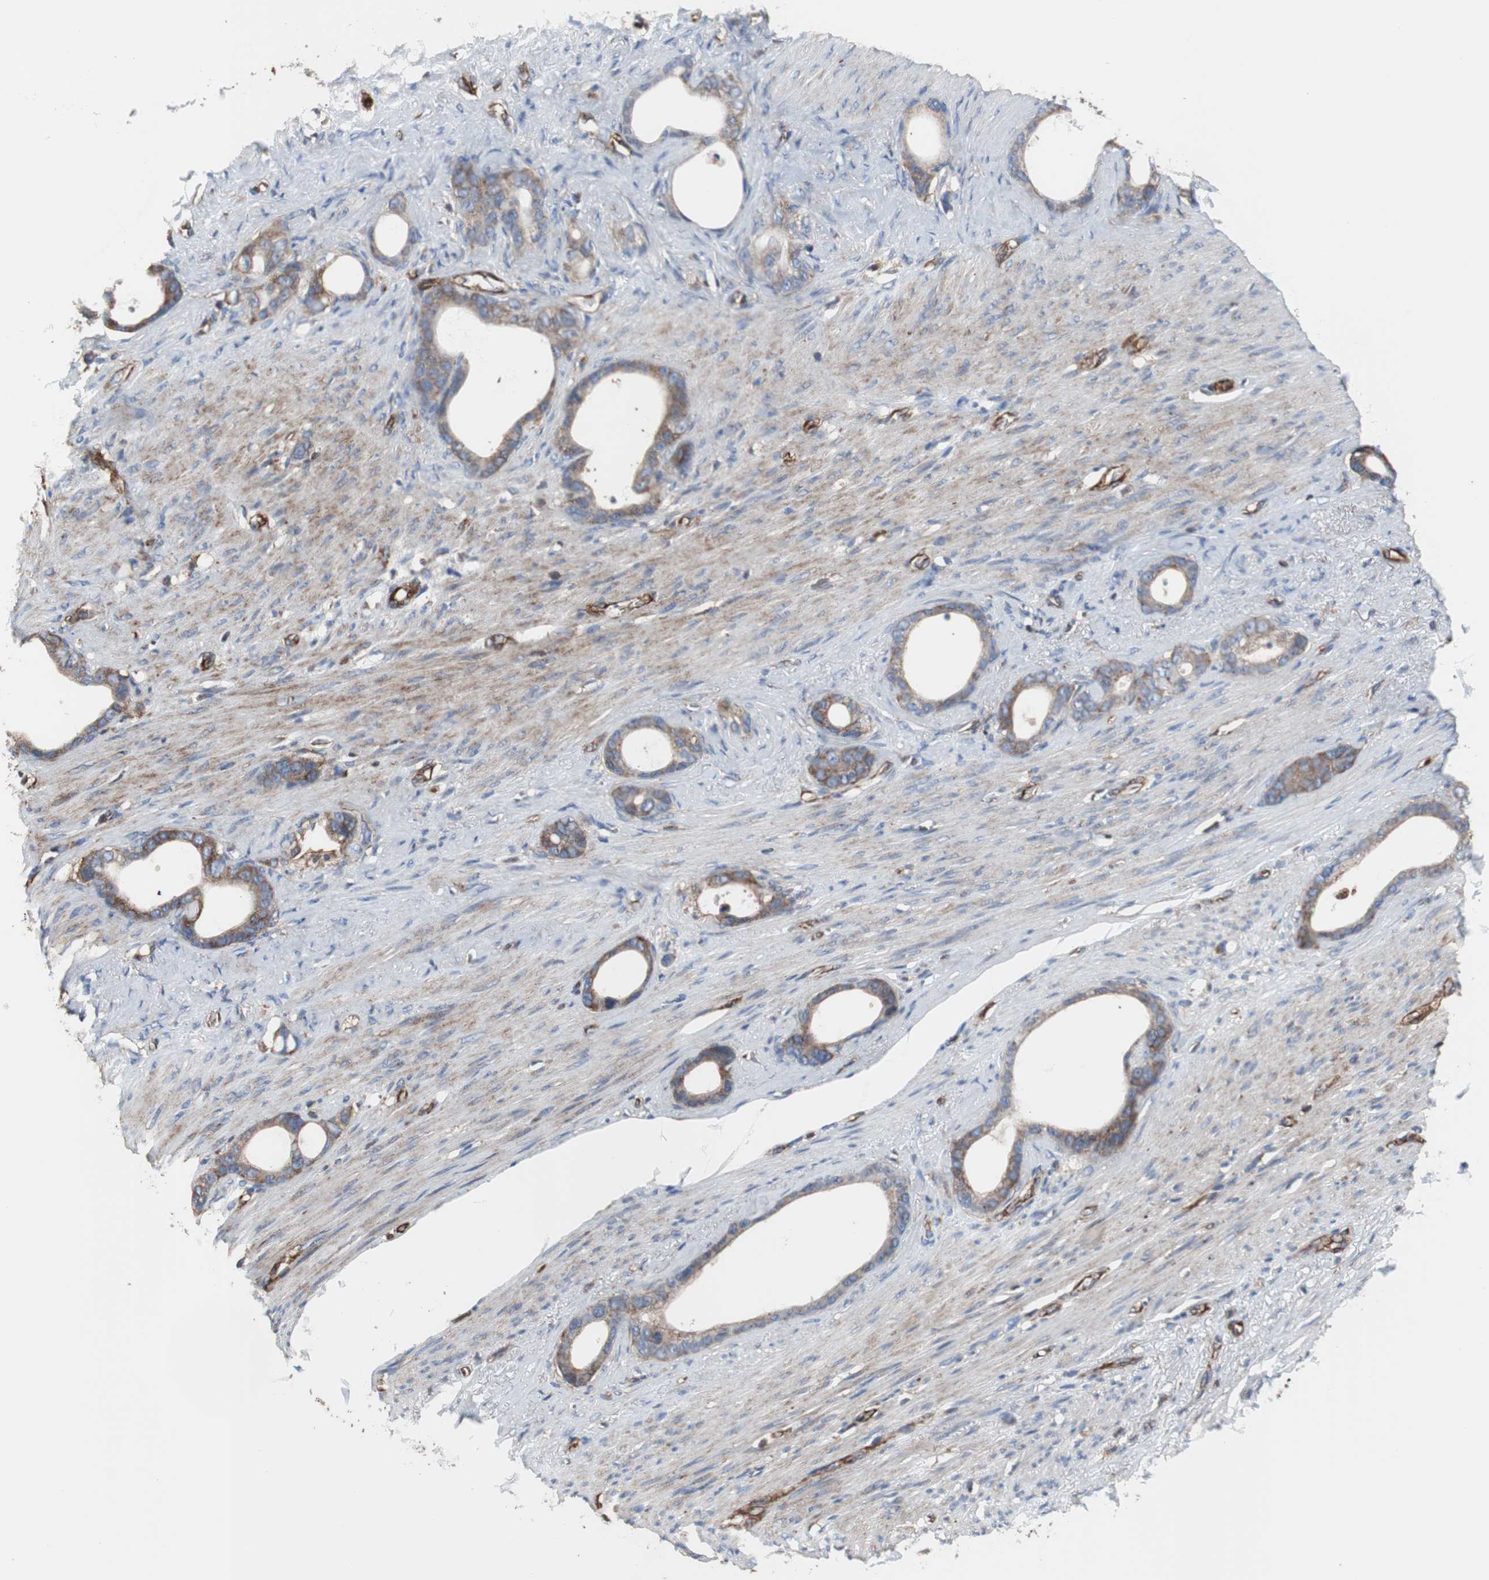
{"staining": {"intensity": "moderate", "quantity": ">75%", "location": "cytoplasmic/membranous"}, "tissue": "stomach cancer", "cell_type": "Tumor cells", "image_type": "cancer", "snomed": [{"axis": "morphology", "description": "Adenocarcinoma, NOS"}, {"axis": "topography", "description": "Stomach"}], "caption": "Immunohistochemistry staining of stomach cancer (adenocarcinoma), which reveals medium levels of moderate cytoplasmic/membranous staining in about >75% of tumor cells indicating moderate cytoplasmic/membranous protein positivity. The staining was performed using DAB (3,3'-diaminobenzidine) (brown) for protein detection and nuclei were counterstained in hematoxylin (blue).", "gene": "PLCG2", "patient": {"sex": "female", "age": 75}}